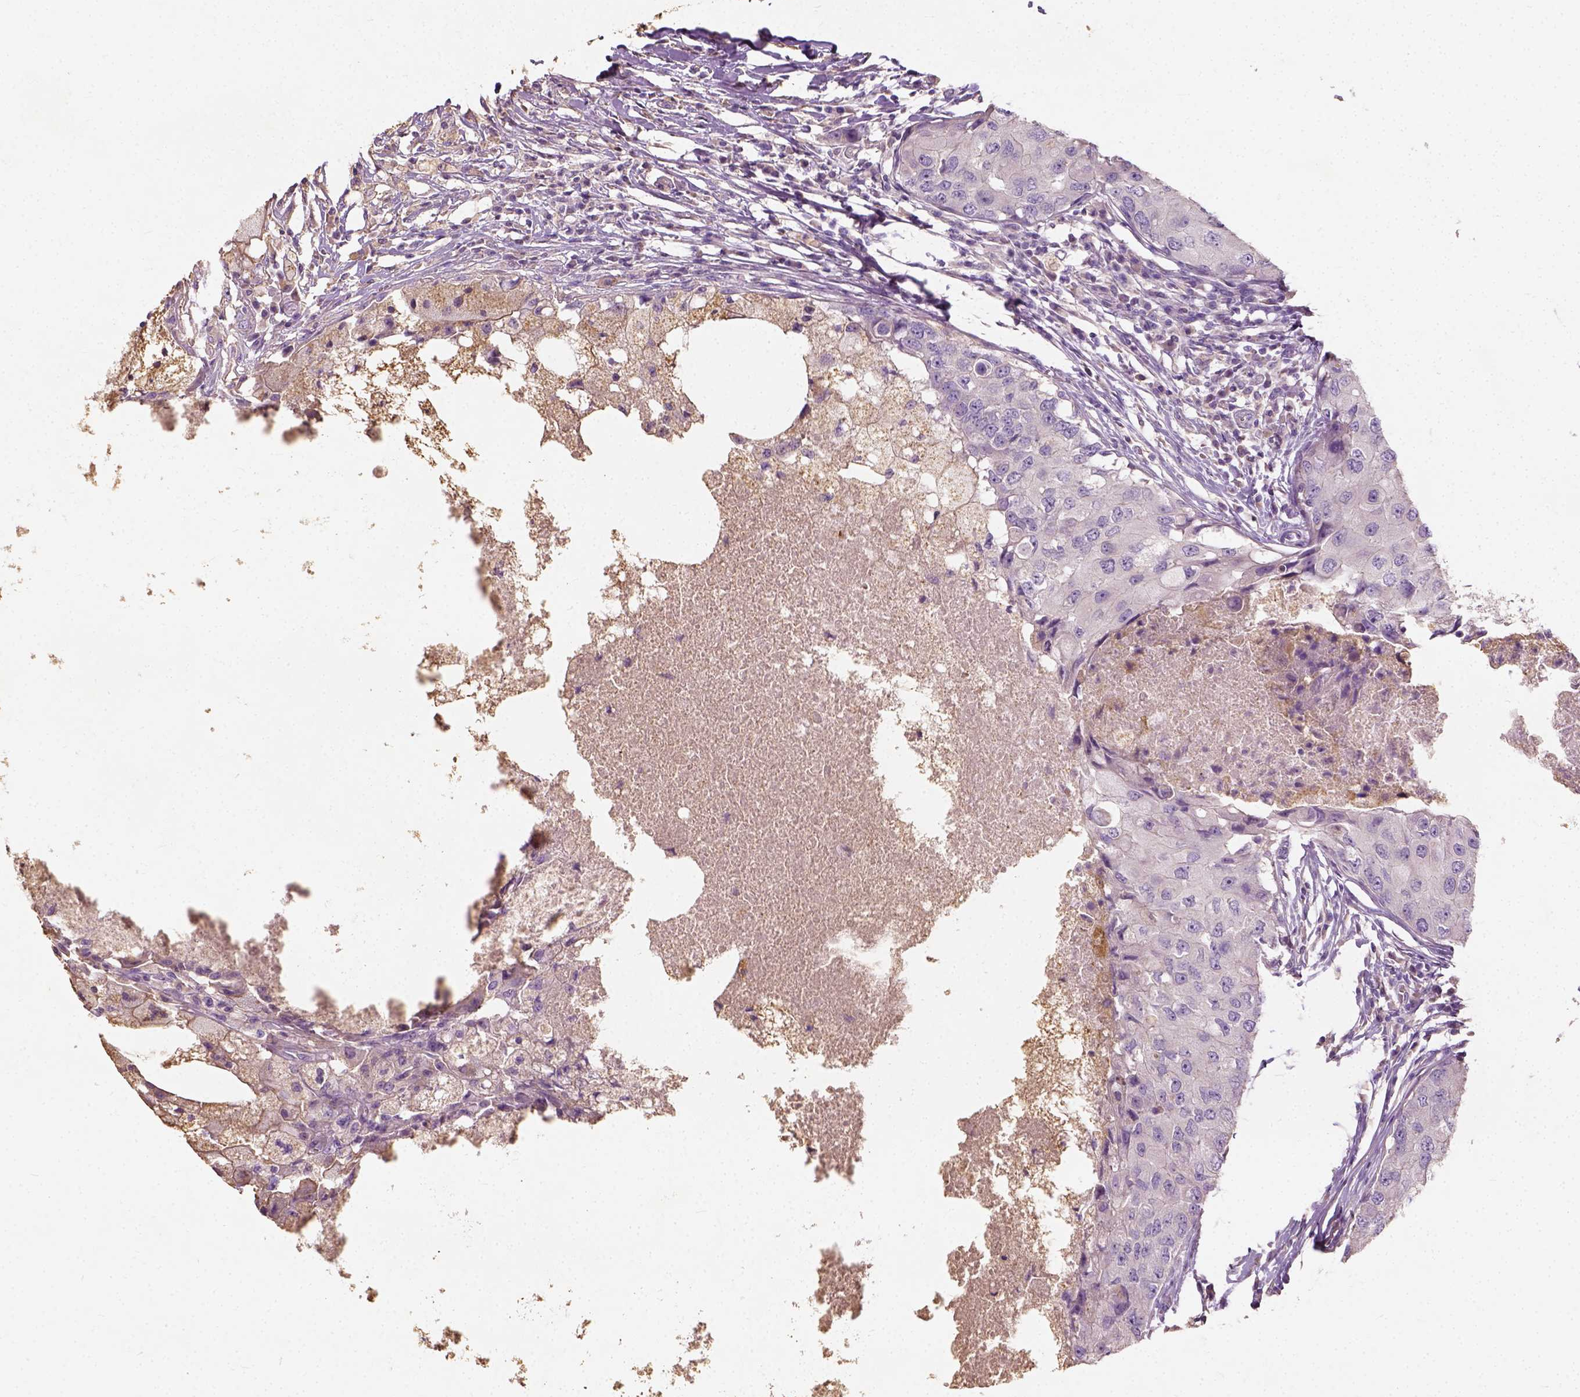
{"staining": {"intensity": "negative", "quantity": "none", "location": "none"}, "tissue": "breast cancer", "cell_type": "Tumor cells", "image_type": "cancer", "snomed": [{"axis": "morphology", "description": "Duct carcinoma"}, {"axis": "topography", "description": "Breast"}], "caption": "DAB immunohistochemical staining of human breast invasive ductal carcinoma shows no significant positivity in tumor cells.", "gene": "DHCR24", "patient": {"sex": "female", "age": 27}}